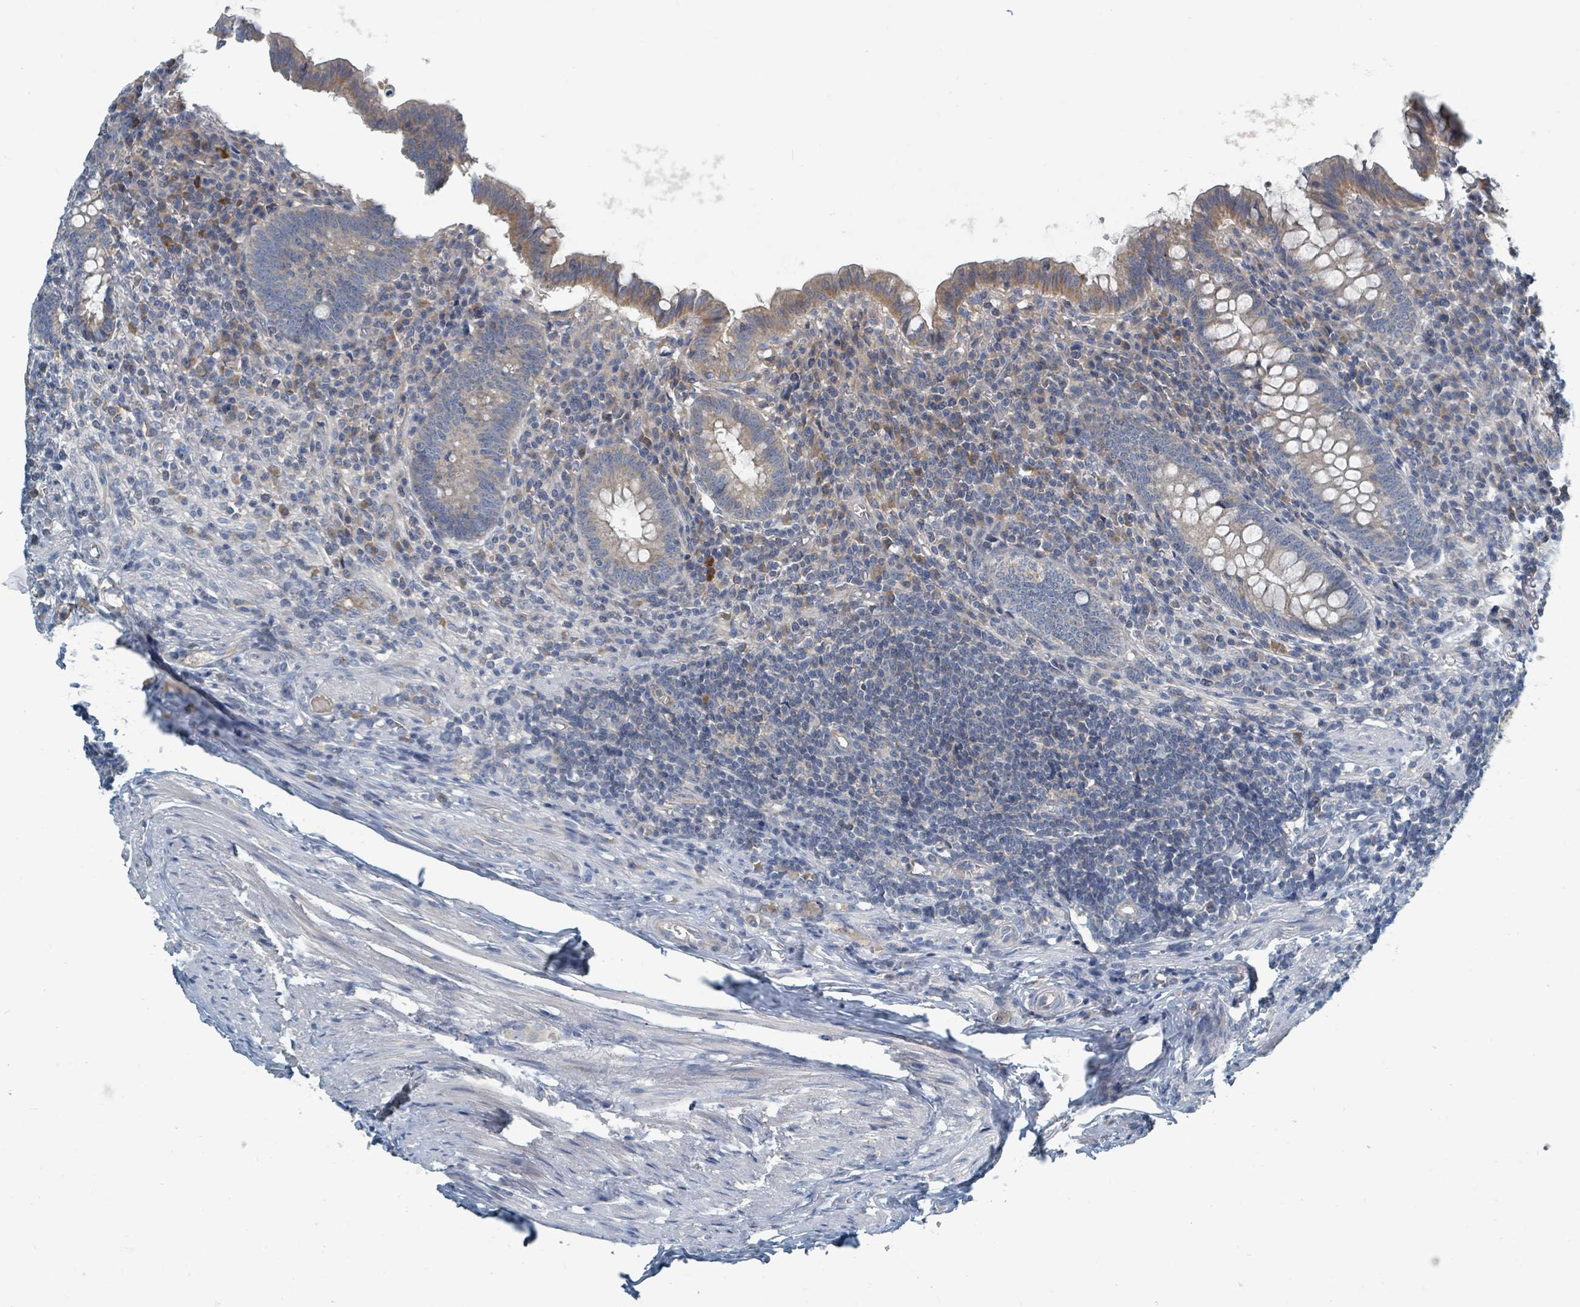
{"staining": {"intensity": "moderate", "quantity": "<25%", "location": "cytoplasmic/membranous"}, "tissue": "appendix", "cell_type": "Glandular cells", "image_type": "normal", "snomed": [{"axis": "morphology", "description": "Normal tissue, NOS"}, {"axis": "topography", "description": "Appendix"}], "caption": "Immunohistochemical staining of normal human appendix reveals low levels of moderate cytoplasmic/membranous expression in approximately <25% of glandular cells.", "gene": "SLC25A23", "patient": {"sex": "male", "age": 83}}